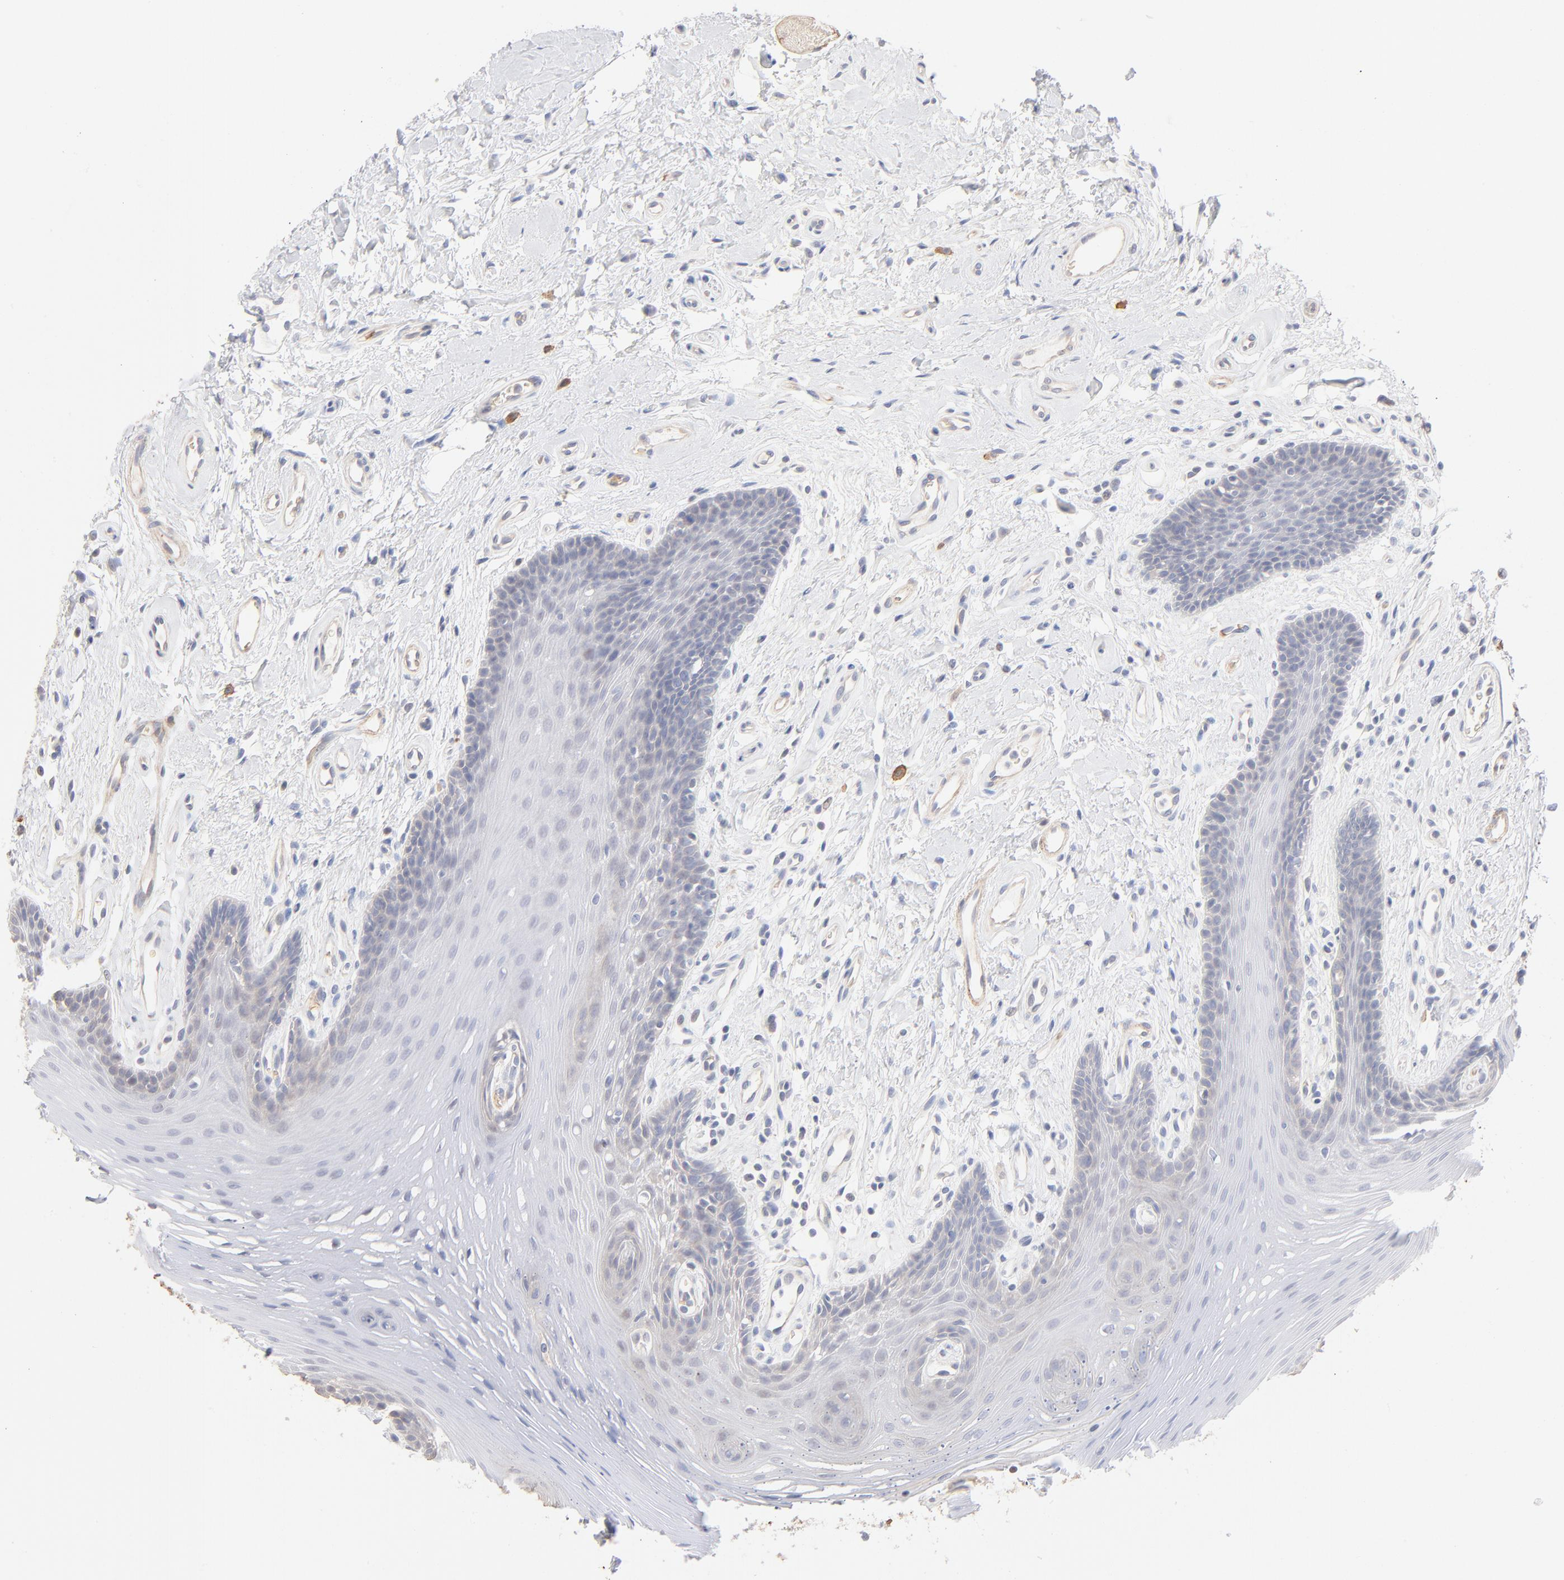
{"staining": {"intensity": "negative", "quantity": "none", "location": "none"}, "tissue": "oral mucosa", "cell_type": "Squamous epithelial cells", "image_type": "normal", "snomed": [{"axis": "morphology", "description": "Normal tissue, NOS"}, {"axis": "topography", "description": "Oral tissue"}], "caption": "DAB immunohistochemical staining of unremarkable oral mucosa exhibits no significant staining in squamous epithelial cells.", "gene": "SPTB", "patient": {"sex": "male", "age": 62}}